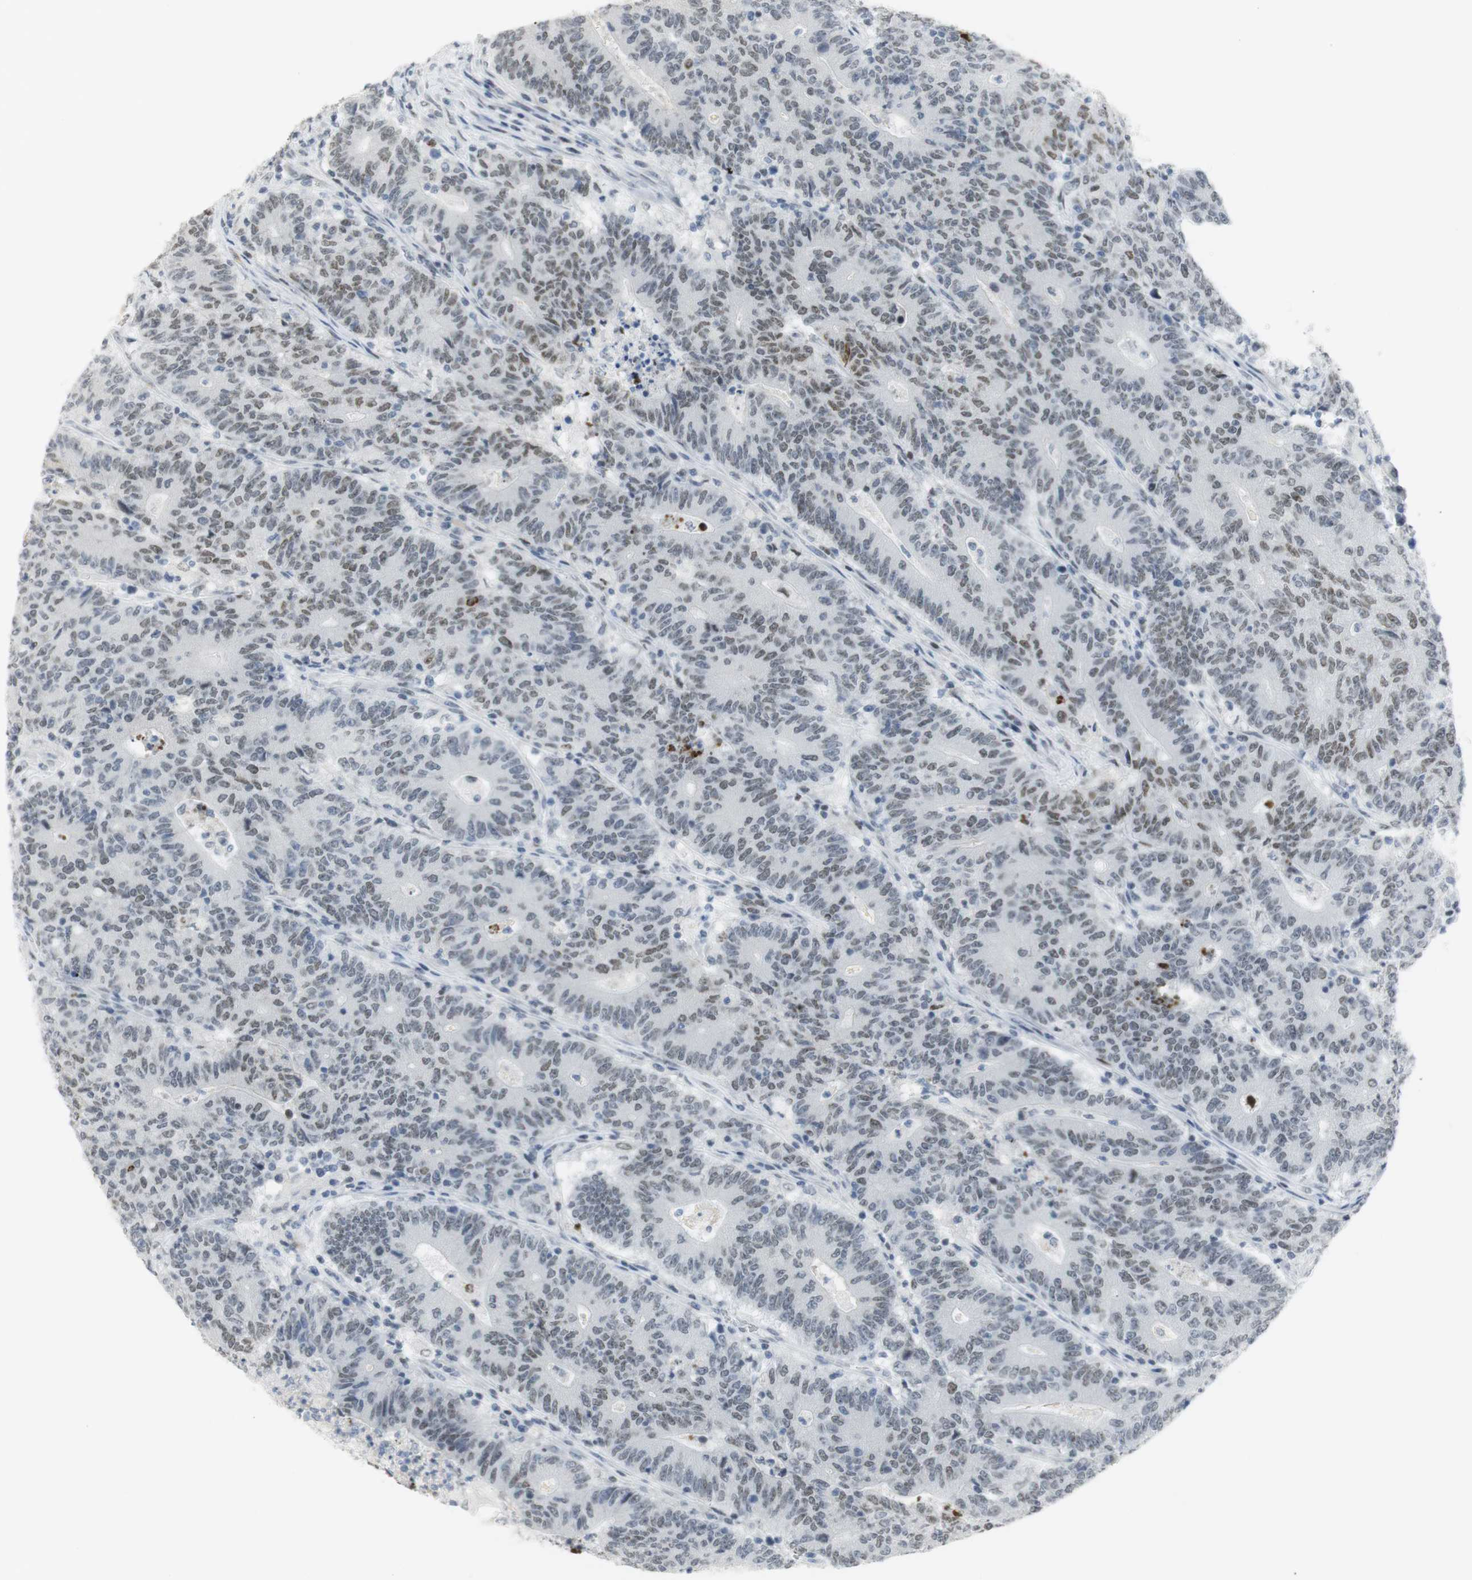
{"staining": {"intensity": "weak", "quantity": "<25%", "location": "nuclear"}, "tissue": "colorectal cancer", "cell_type": "Tumor cells", "image_type": "cancer", "snomed": [{"axis": "morphology", "description": "Normal tissue, NOS"}, {"axis": "morphology", "description": "Adenocarcinoma, NOS"}, {"axis": "topography", "description": "Colon"}], "caption": "DAB immunohistochemical staining of human adenocarcinoma (colorectal) reveals no significant staining in tumor cells.", "gene": "BMI1", "patient": {"sex": "female", "age": 75}}